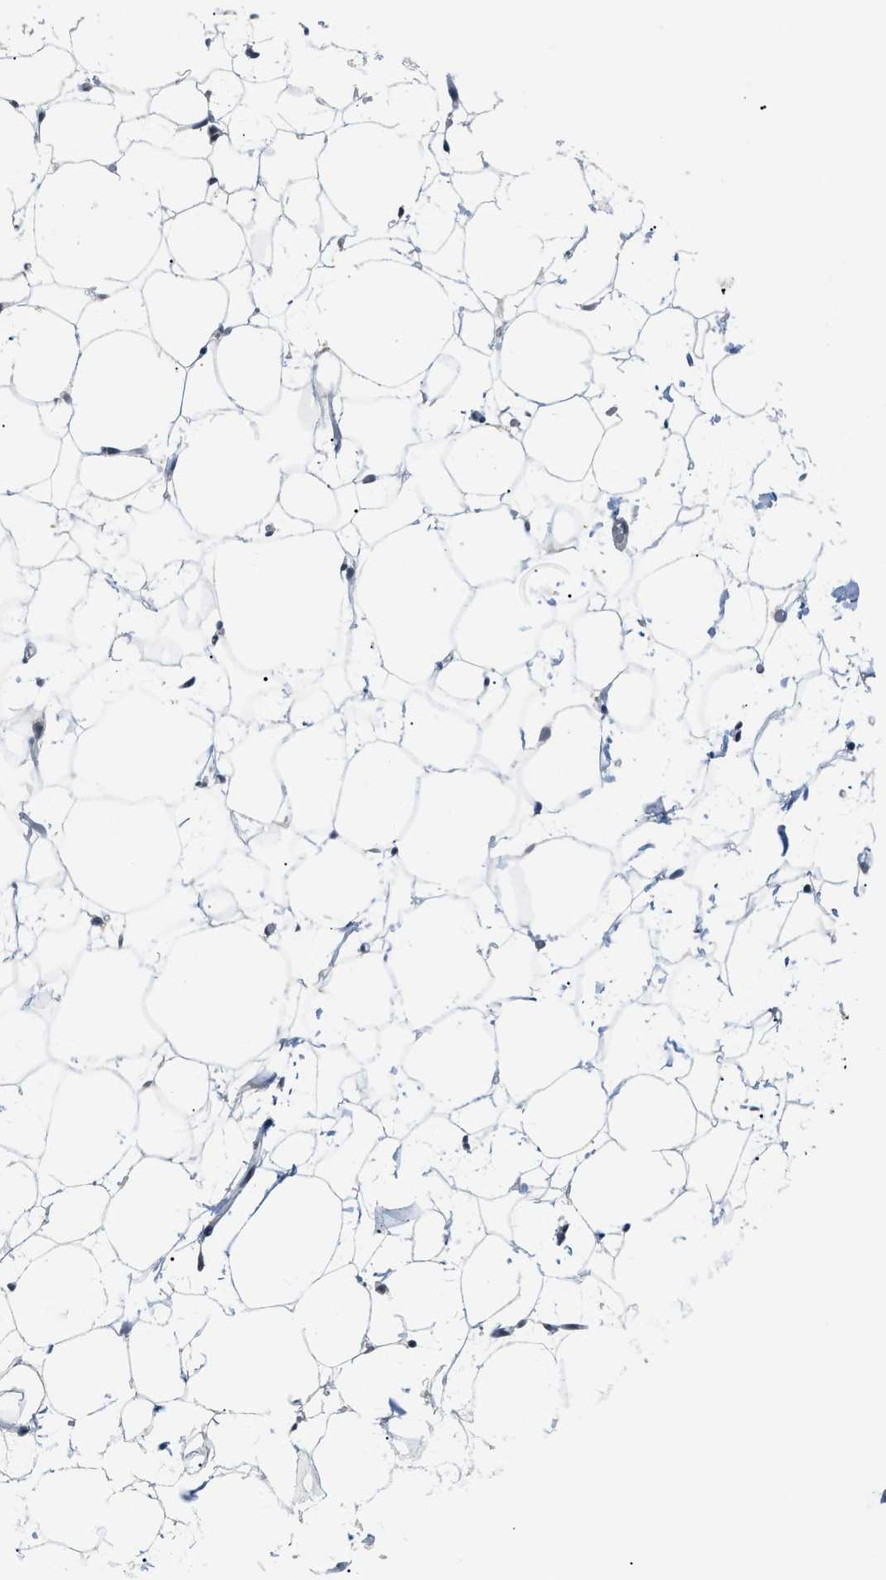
{"staining": {"intensity": "negative", "quantity": "none", "location": "none"}, "tissue": "adipose tissue", "cell_type": "Adipocytes", "image_type": "normal", "snomed": [{"axis": "morphology", "description": "Normal tissue, NOS"}, {"axis": "topography", "description": "Breast"}, {"axis": "topography", "description": "Soft tissue"}], "caption": "The histopathology image displays no staining of adipocytes in benign adipose tissue.", "gene": "MZF1", "patient": {"sex": "female", "age": 75}}